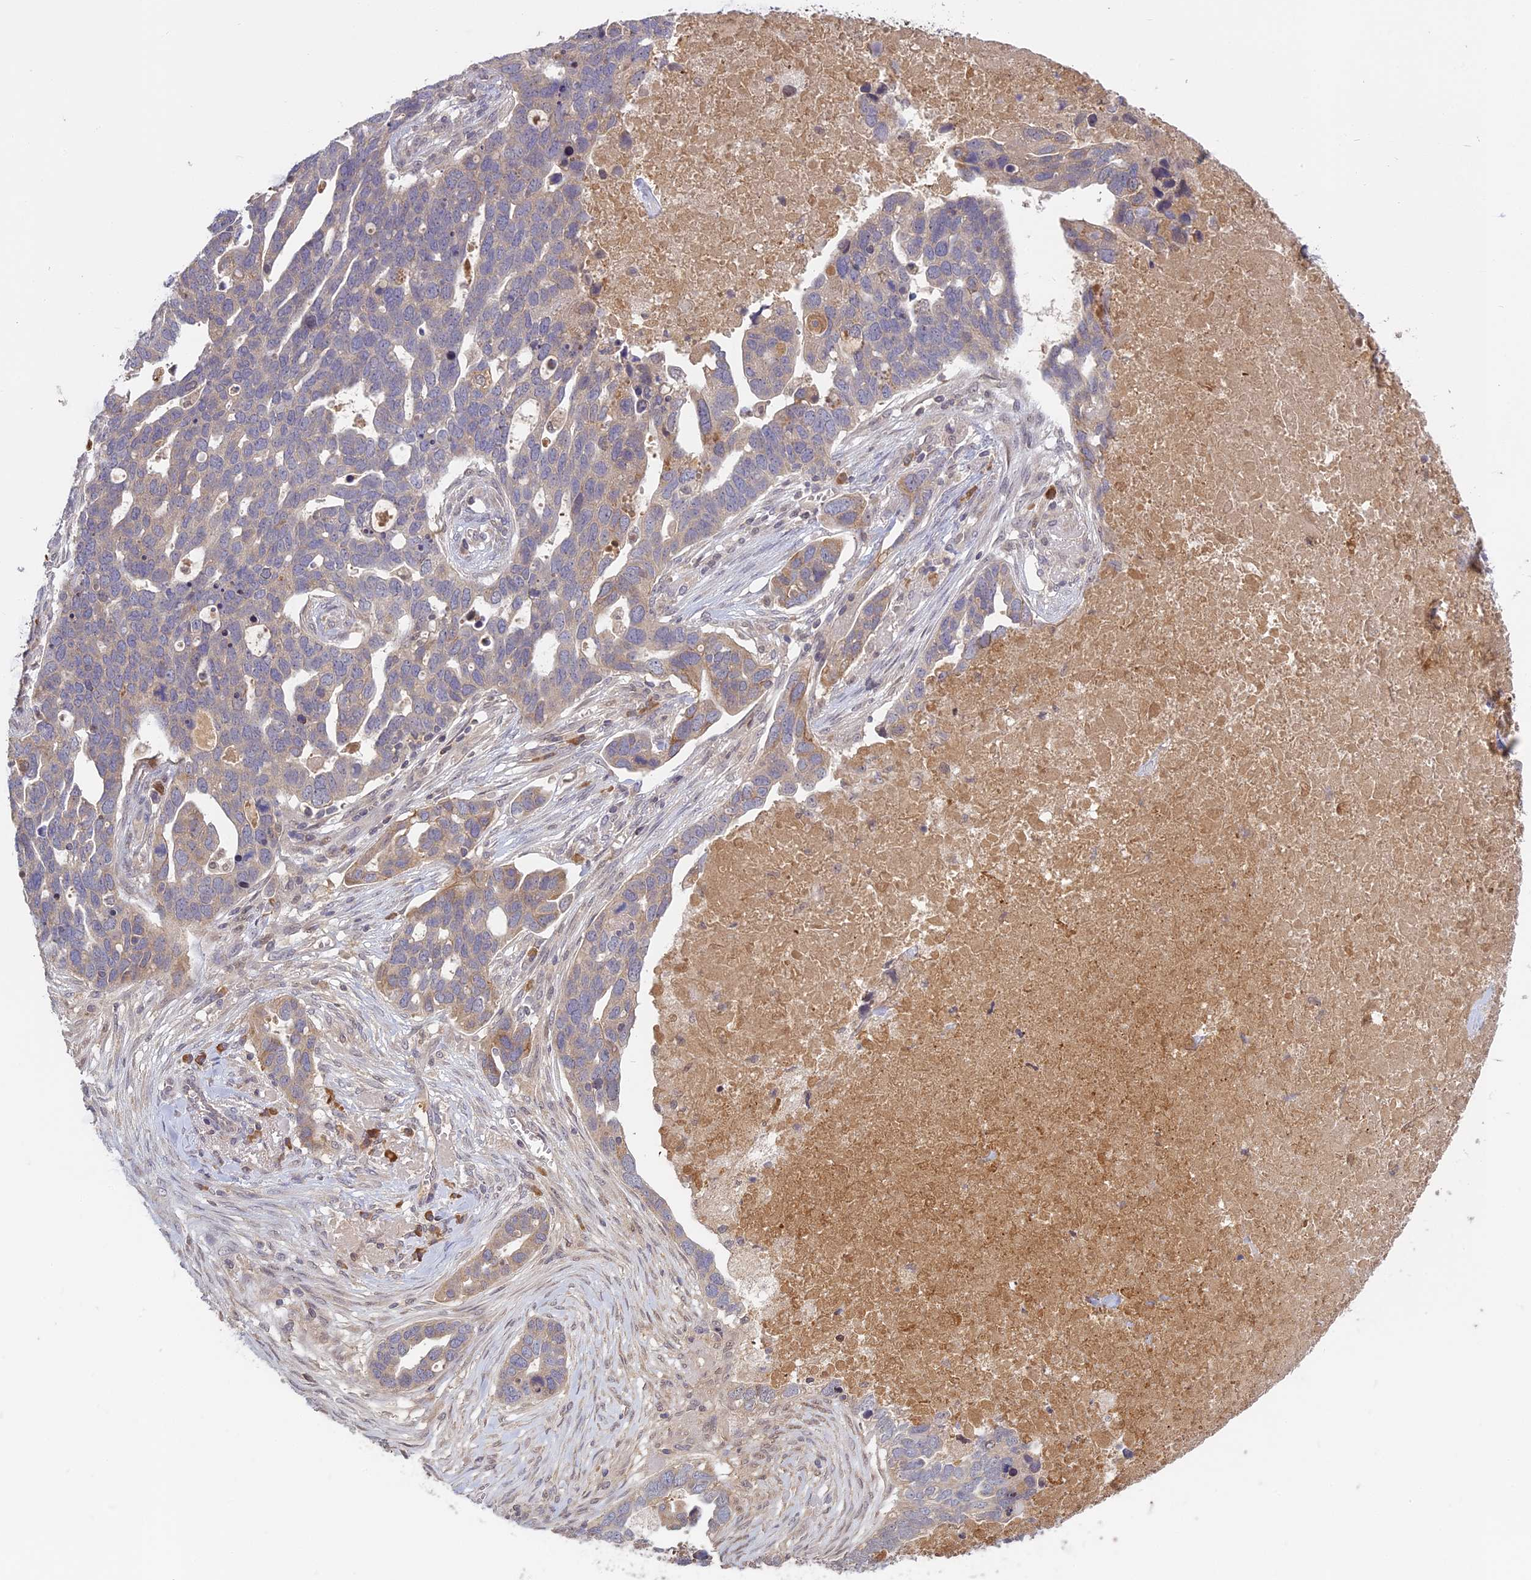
{"staining": {"intensity": "weak", "quantity": "25%-75%", "location": "cytoplasmic/membranous"}, "tissue": "ovarian cancer", "cell_type": "Tumor cells", "image_type": "cancer", "snomed": [{"axis": "morphology", "description": "Cystadenocarcinoma, serous, NOS"}, {"axis": "topography", "description": "Ovary"}], "caption": "Immunohistochemistry (IHC) staining of ovarian serous cystadenocarcinoma, which demonstrates low levels of weak cytoplasmic/membranous positivity in about 25%-75% of tumor cells indicating weak cytoplasmic/membranous protein staining. The staining was performed using DAB (3,3'-diaminobenzidine) (brown) for protein detection and nuclei were counterstained in hematoxylin (blue).", "gene": "TMEM208", "patient": {"sex": "female", "age": 54}}